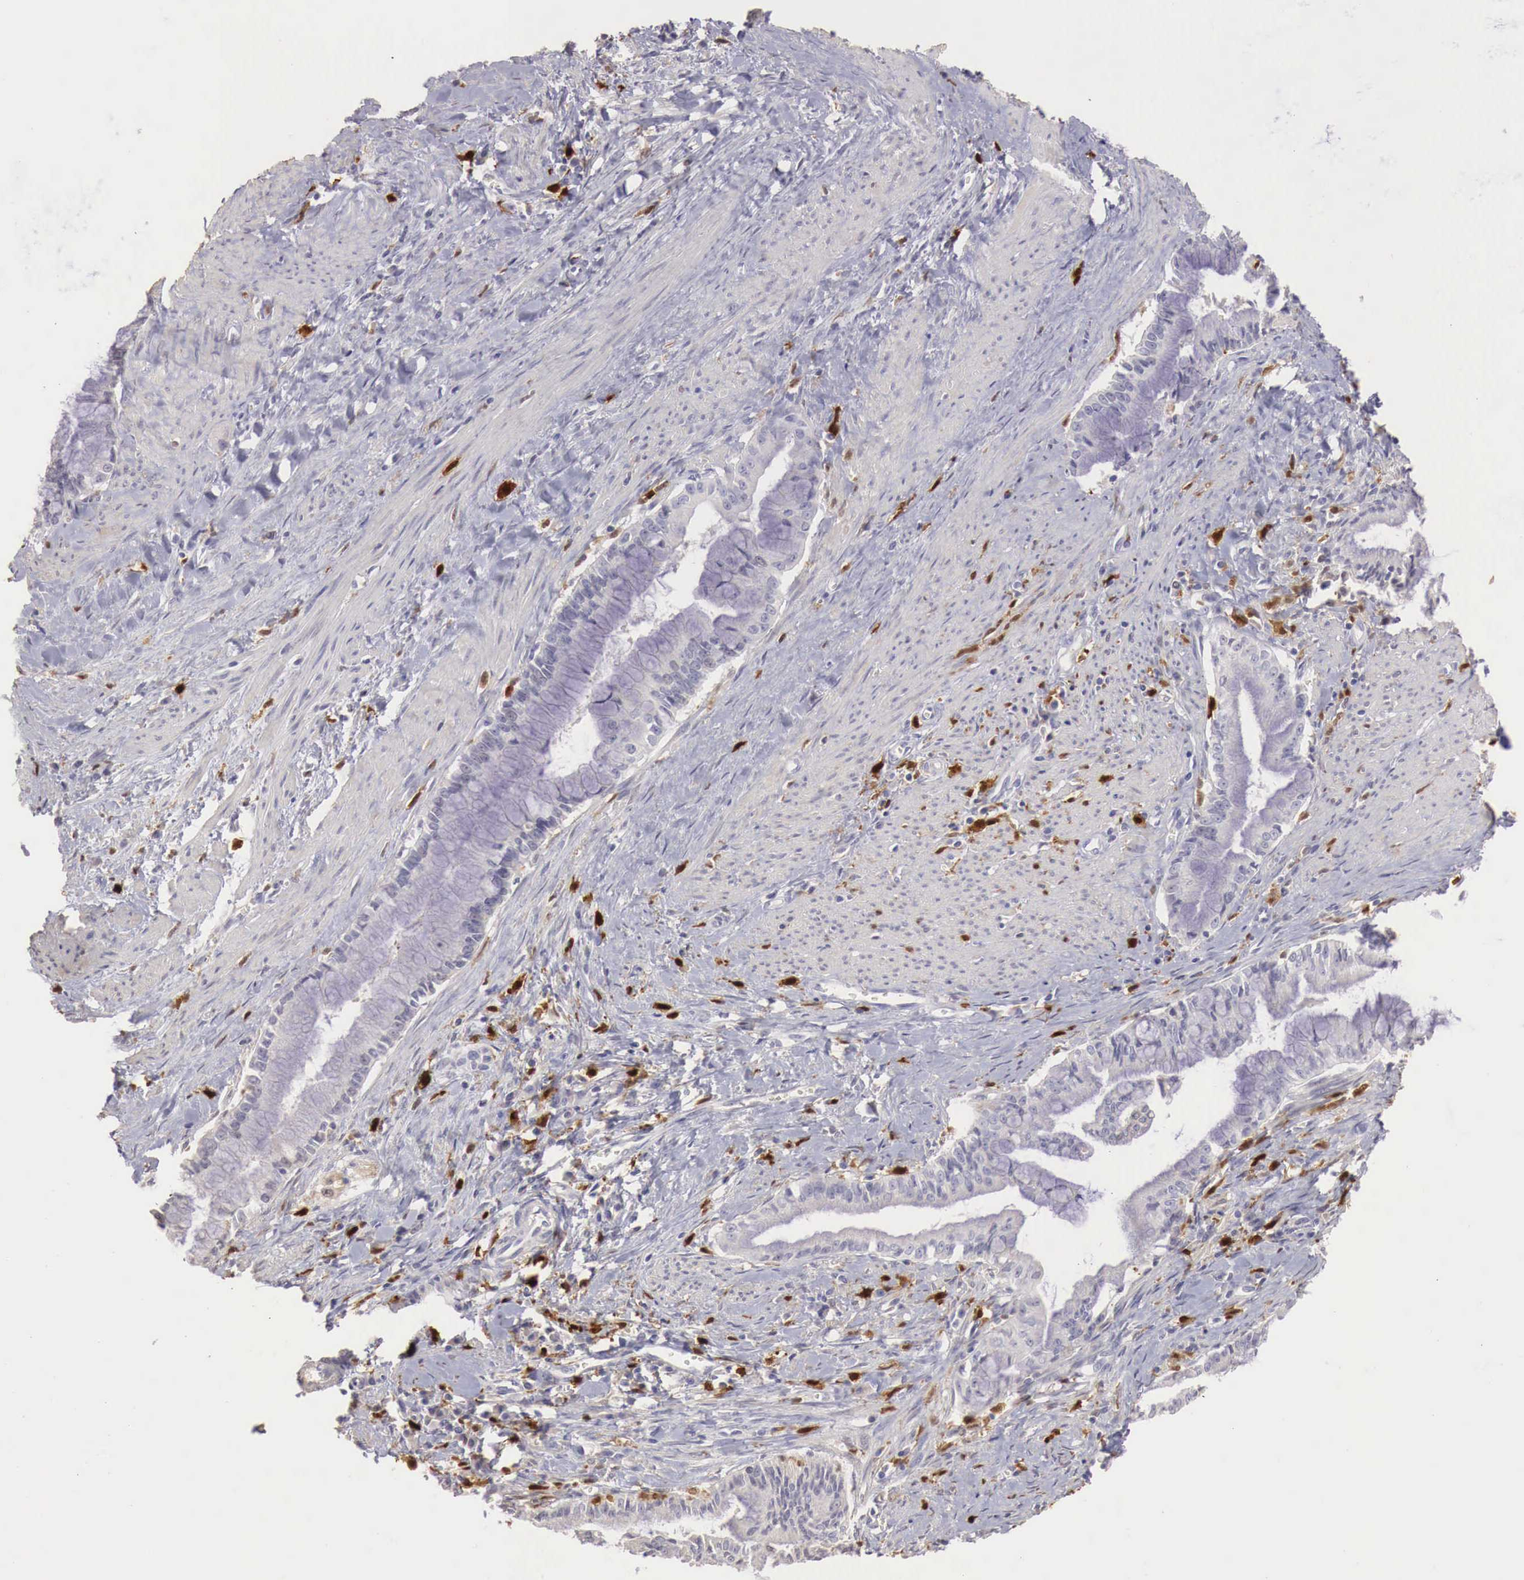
{"staining": {"intensity": "negative", "quantity": "none", "location": "none"}, "tissue": "pancreatic cancer", "cell_type": "Tumor cells", "image_type": "cancer", "snomed": [{"axis": "morphology", "description": "Adenocarcinoma, NOS"}, {"axis": "topography", "description": "Pancreas"}], "caption": "There is no significant positivity in tumor cells of adenocarcinoma (pancreatic).", "gene": "RENBP", "patient": {"sex": "male", "age": 59}}